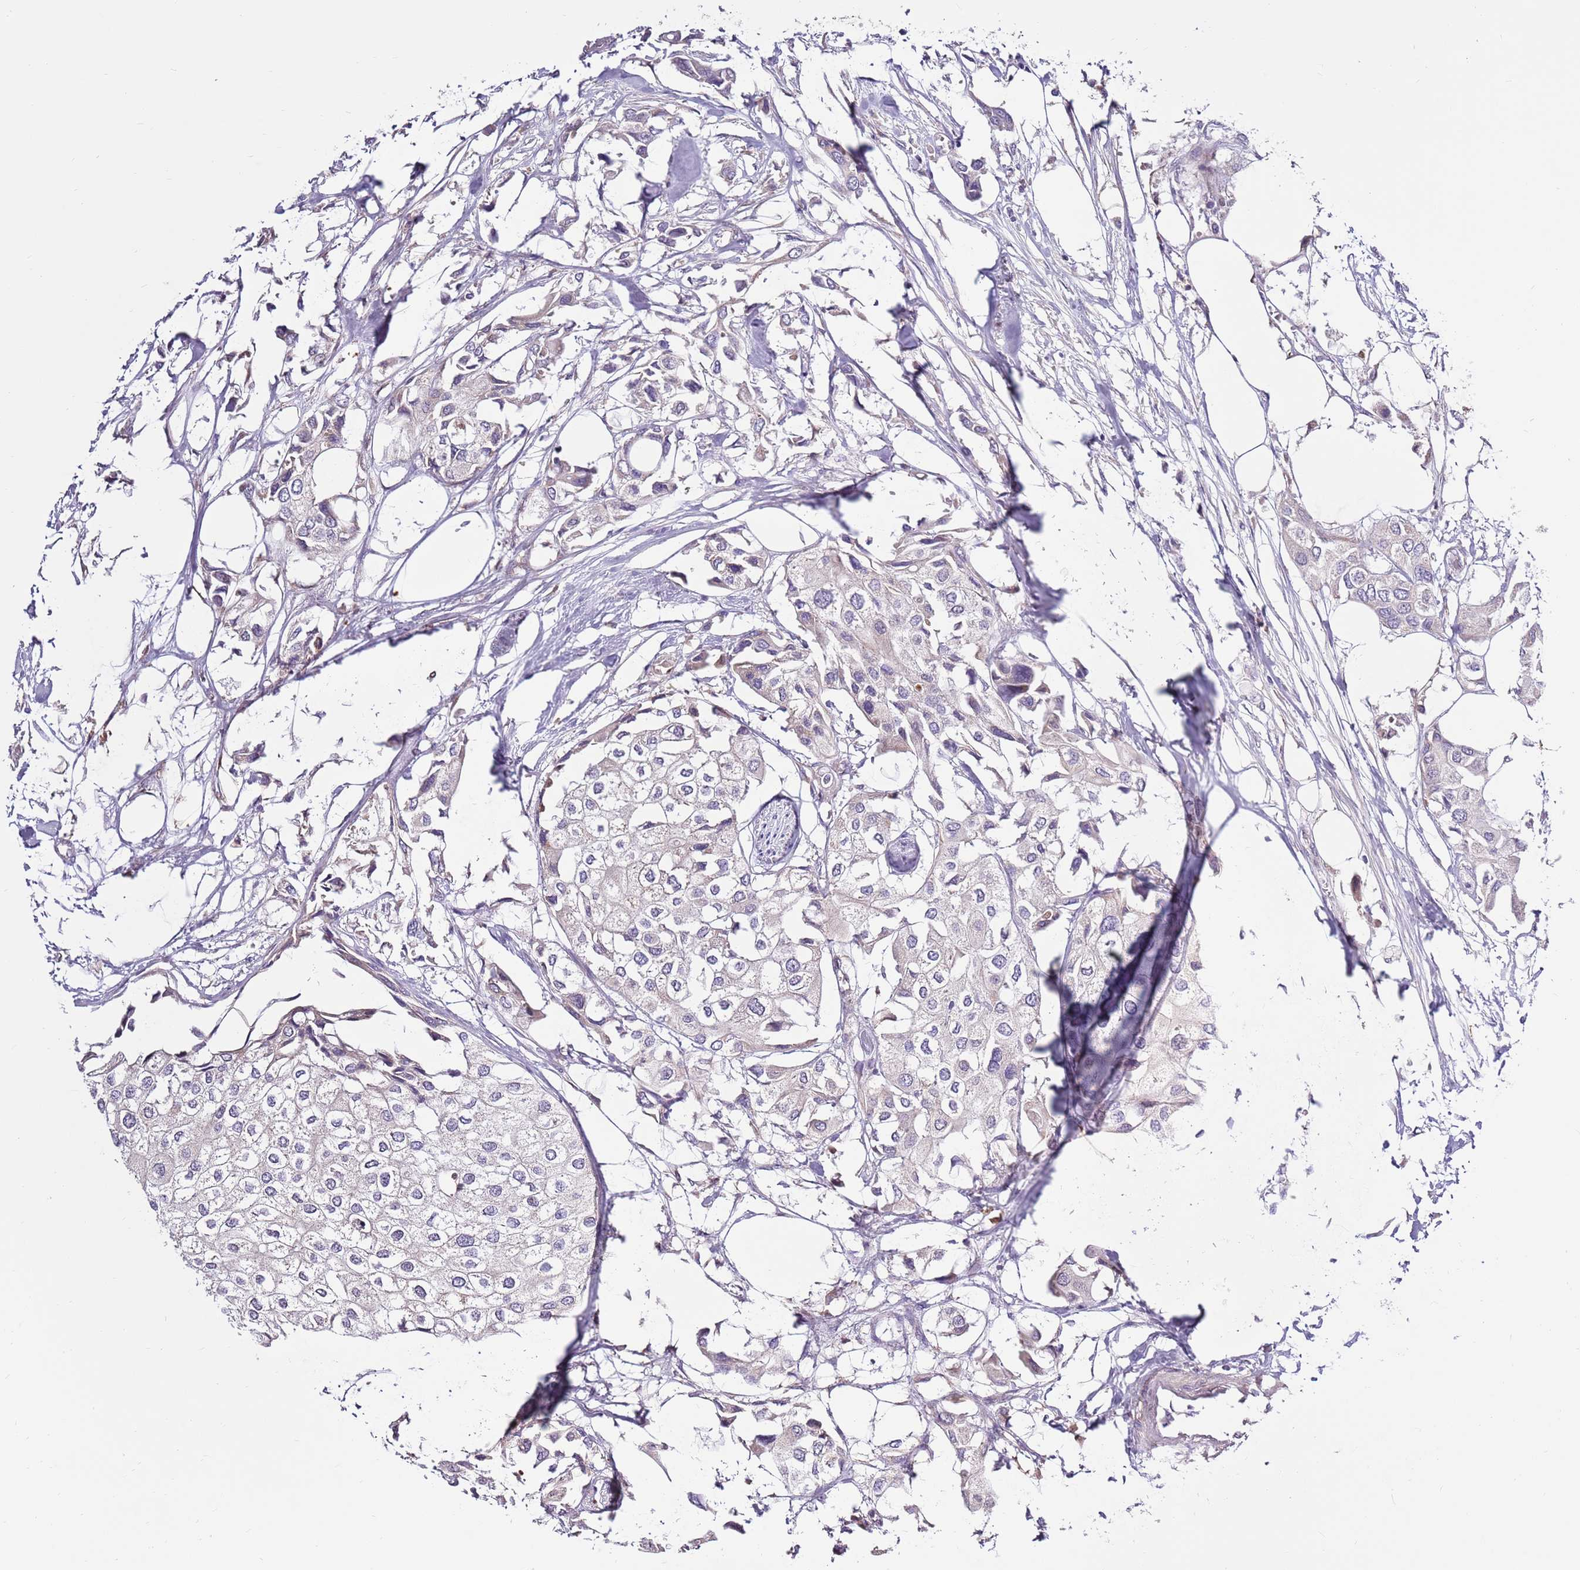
{"staining": {"intensity": "negative", "quantity": "none", "location": "none"}, "tissue": "urothelial cancer", "cell_type": "Tumor cells", "image_type": "cancer", "snomed": [{"axis": "morphology", "description": "Urothelial carcinoma, High grade"}, {"axis": "topography", "description": "Urinary bladder"}], "caption": "Protein analysis of urothelial cancer shows no significant expression in tumor cells.", "gene": "SMG1", "patient": {"sex": "male", "age": 64}}